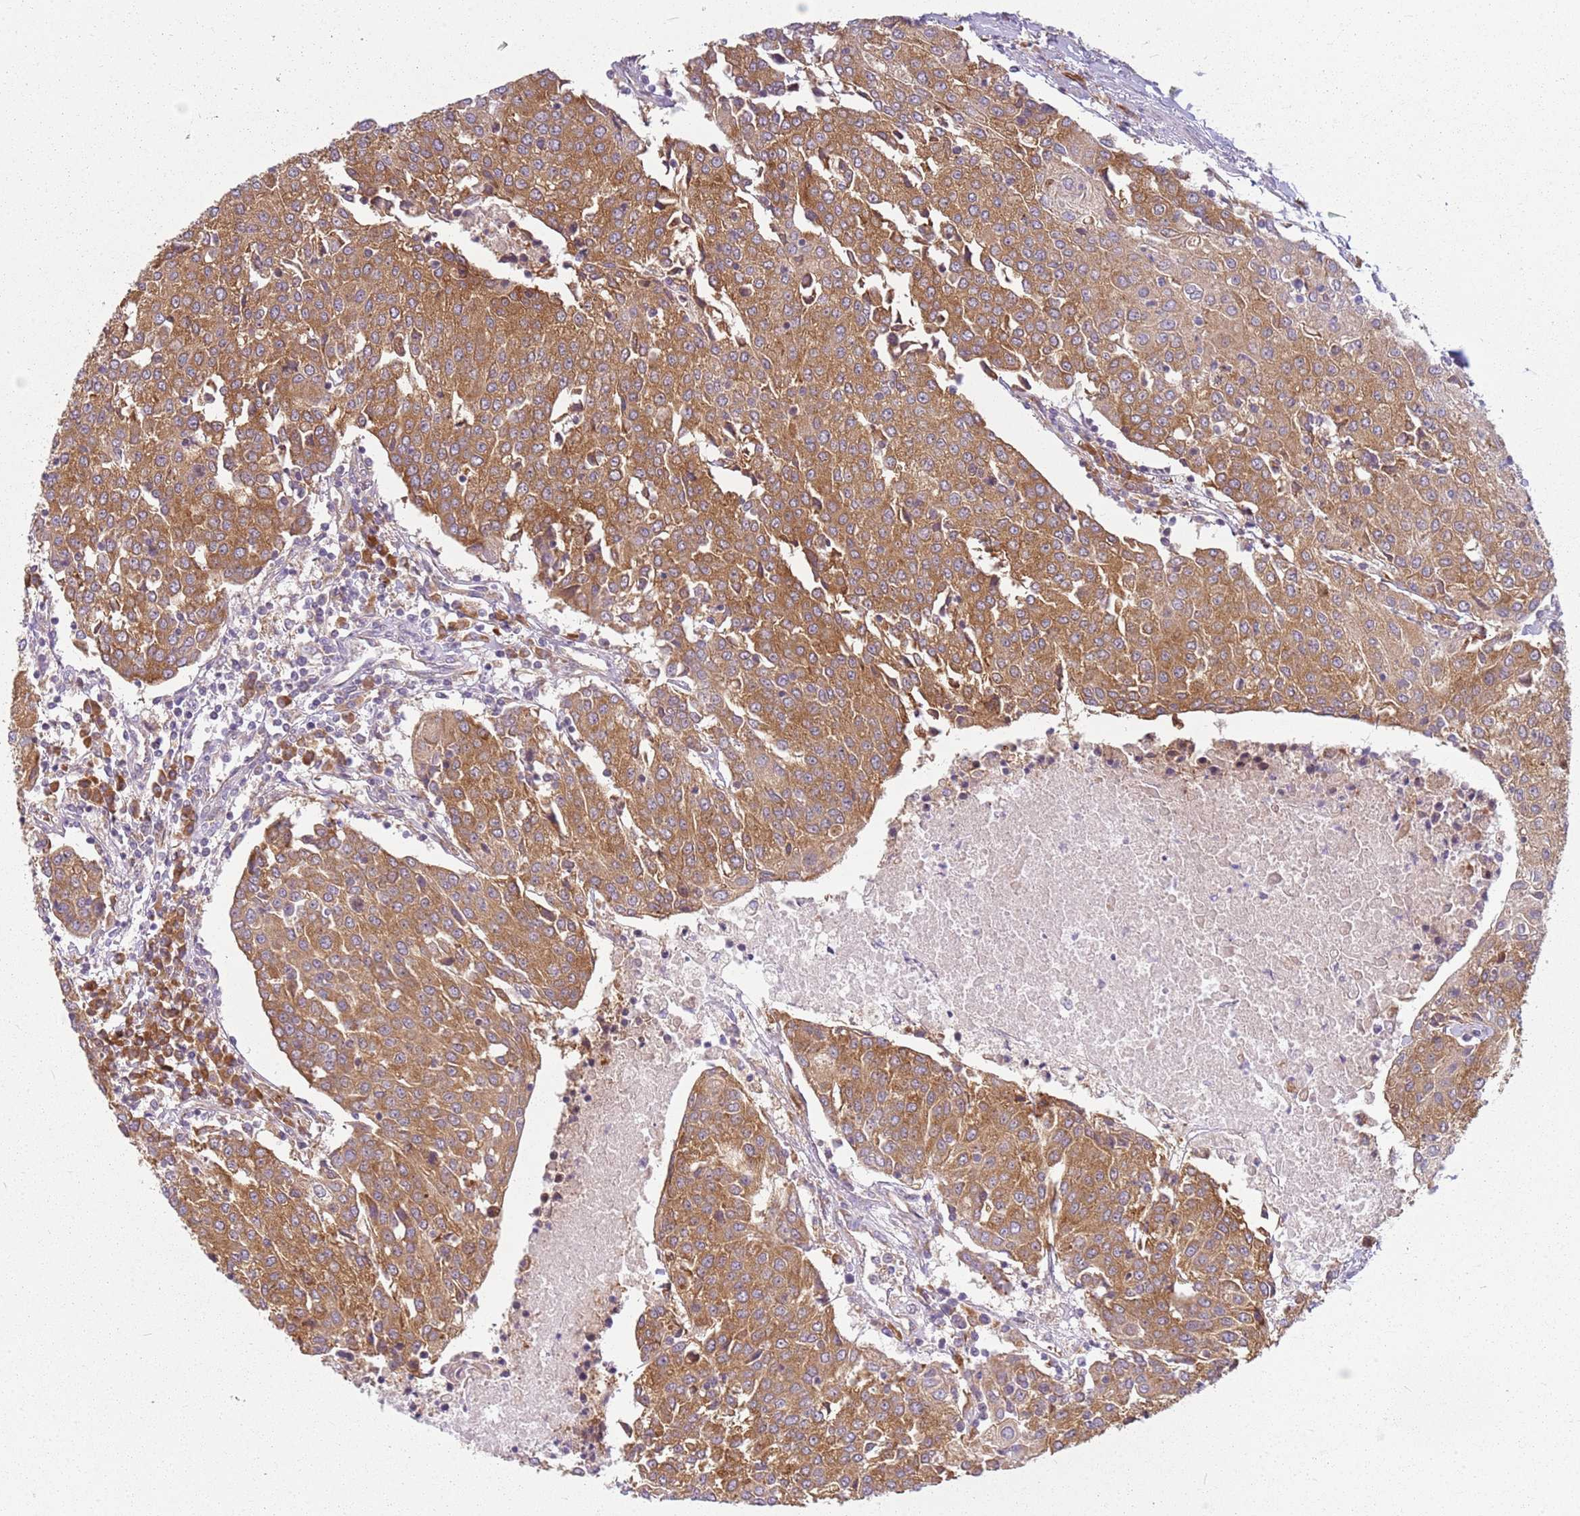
{"staining": {"intensity": "moderate", "quantity": ">75%", "location": "cytoplasmic/membranous"}, "tissue": "urothelial cancer", "cell_type": "Tumor cells", "image_type": "cancer", "snomed": [{"axis": "morphology", "description": "Urothelial carcinoma, High grade"}, {"axis": "topography", "description": "Urinary bladder"}], "caption": "A histopathology image showing moderate cytoplasmic/membranous staining in approximately >75% of tumor cells in high-grade urothelial carcinoma, as visualized by brown immunohistochemical staining.", "gene": "RPS28", "patient": {"sex": "female", "age": 85}}